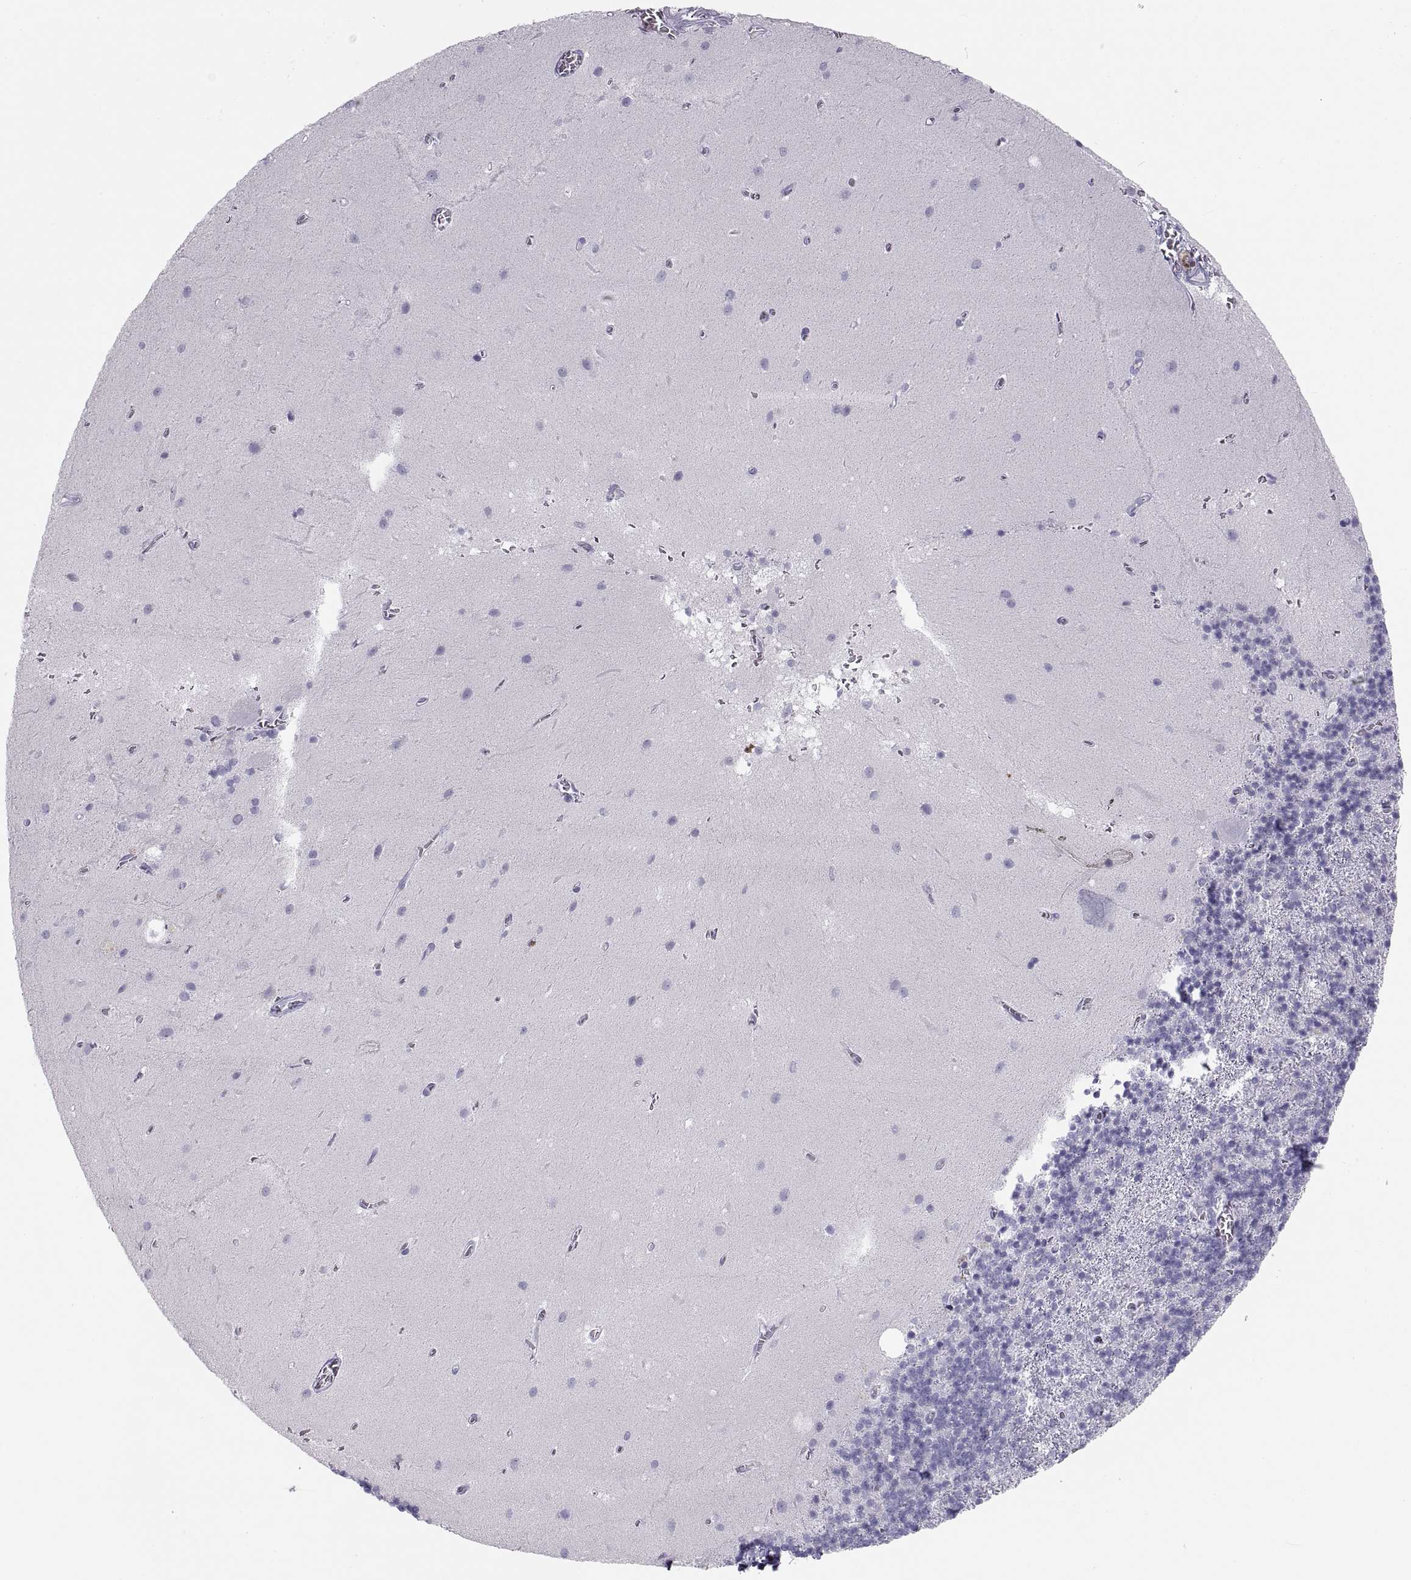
{"staining": {"intensity": "negative", "quantity": "none", "location": "none"}, "tissue": "cerebellum", "cell_type": "Cells in granular layer", "image_type": "normal", "snomed": [{"axis": "morphology", "description": "Normal tissue, NOS"}, {"axis": "topography", "description": "Cerebellum"}], "caption": "Immunohistochemical staining of normal cerebellum shows no significant expression in cells in granular layer.", "gene": "MAGEB2", "patient": {"sex": "male", "age": 70}}